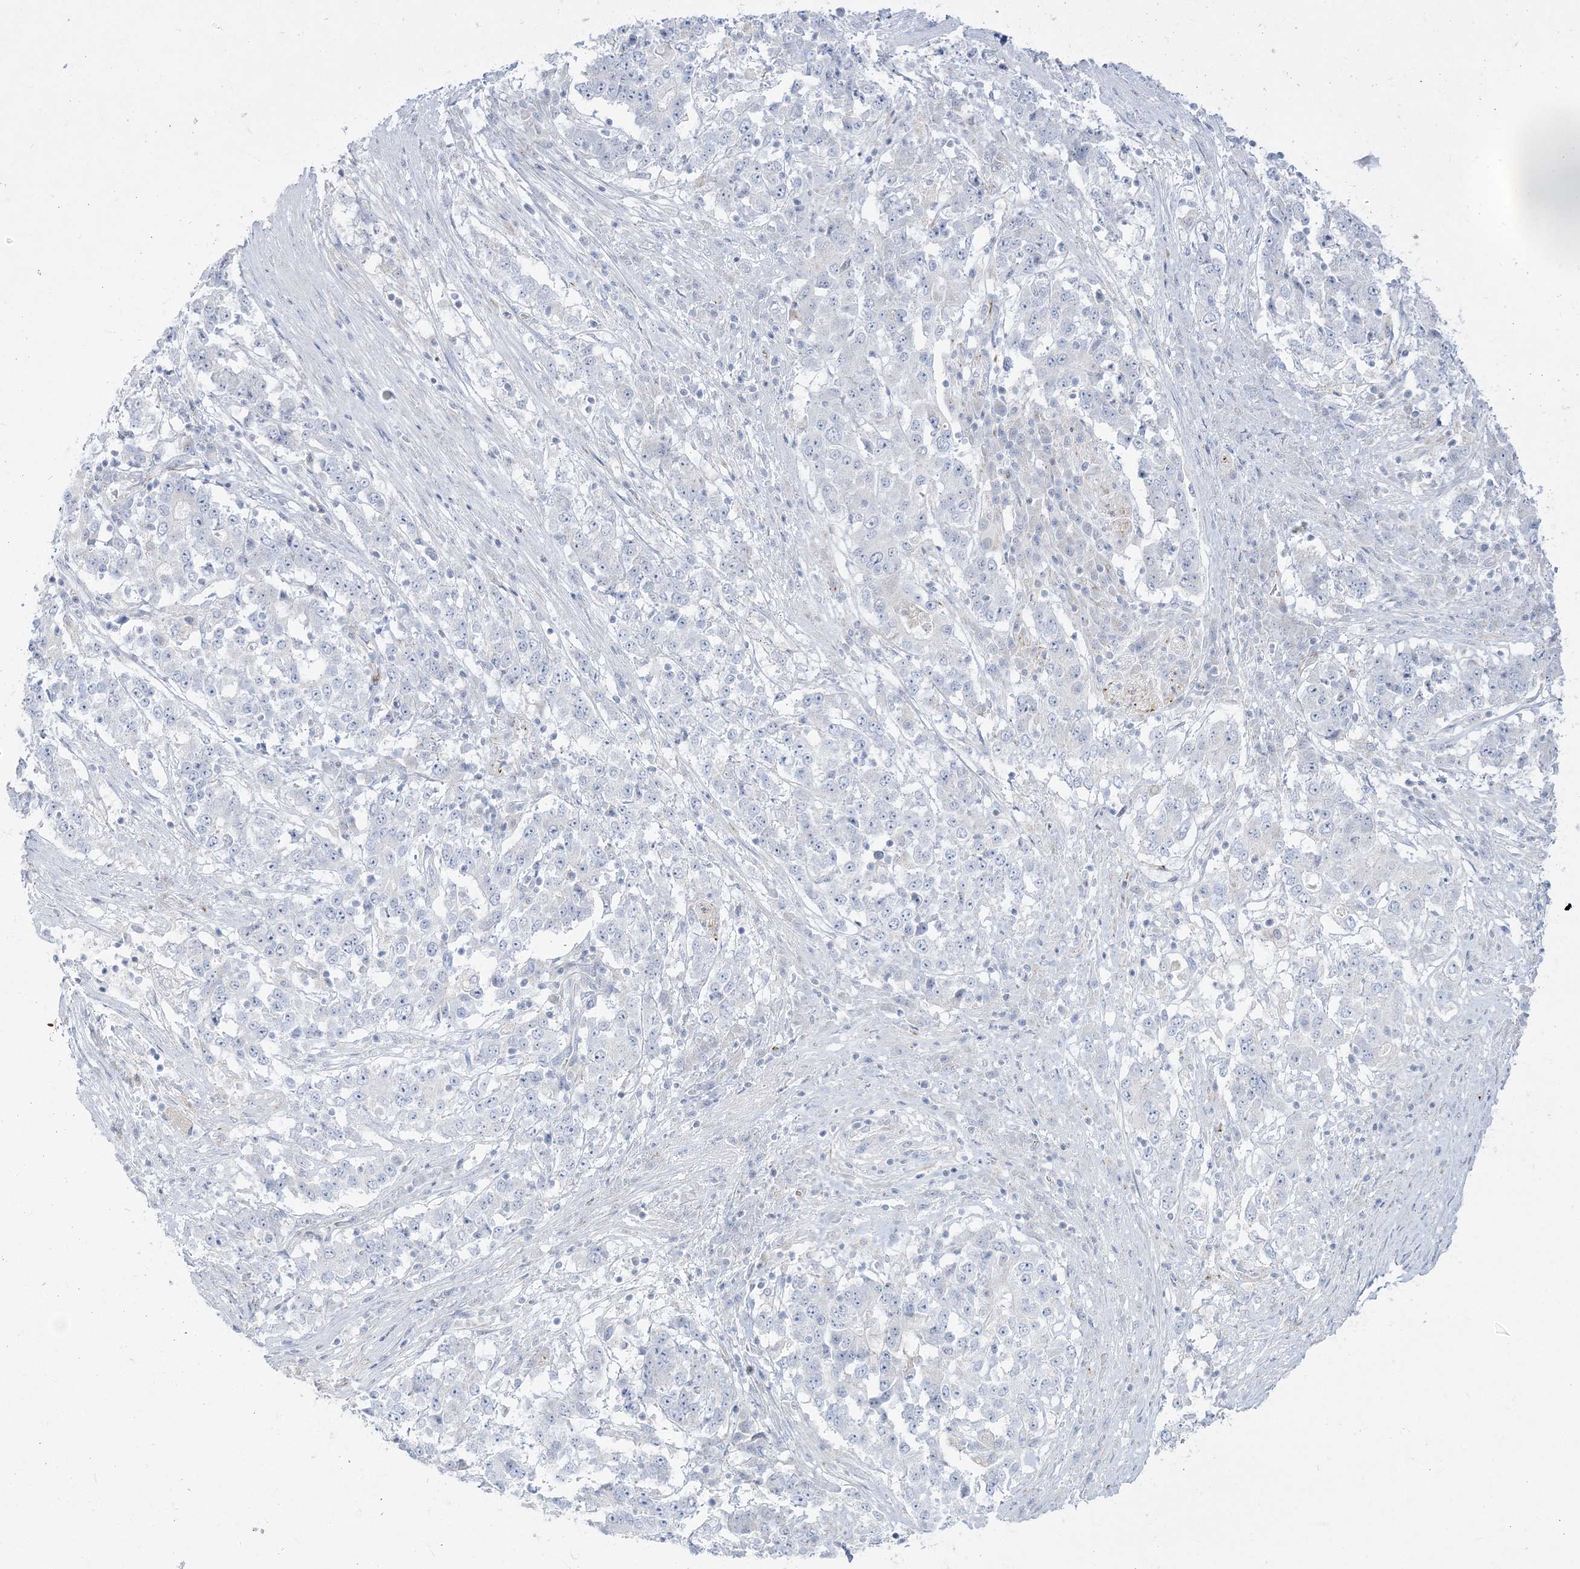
{"staining": {"intensity": "negative", "quantity": "none", "location": "none"}, "tissue": "stomach cancer", "cell_type": "Tumor cells", "image_type": "cancer", "snomed": [{"axis": "morphology", "description": "Adenocarcinoma, NOS"}, {"axis": "topography", "description": "Stomach"}], "caption": "This histopathology image is of stomach cancer (adenocarcinoma) stained with immunohistochemistry to label a protein in brown with the nuclei are counter-stained blue. There is no expression in tumor cells.", "gene": "GPAT2", "patient": {"sex": "male", "age": 59}}